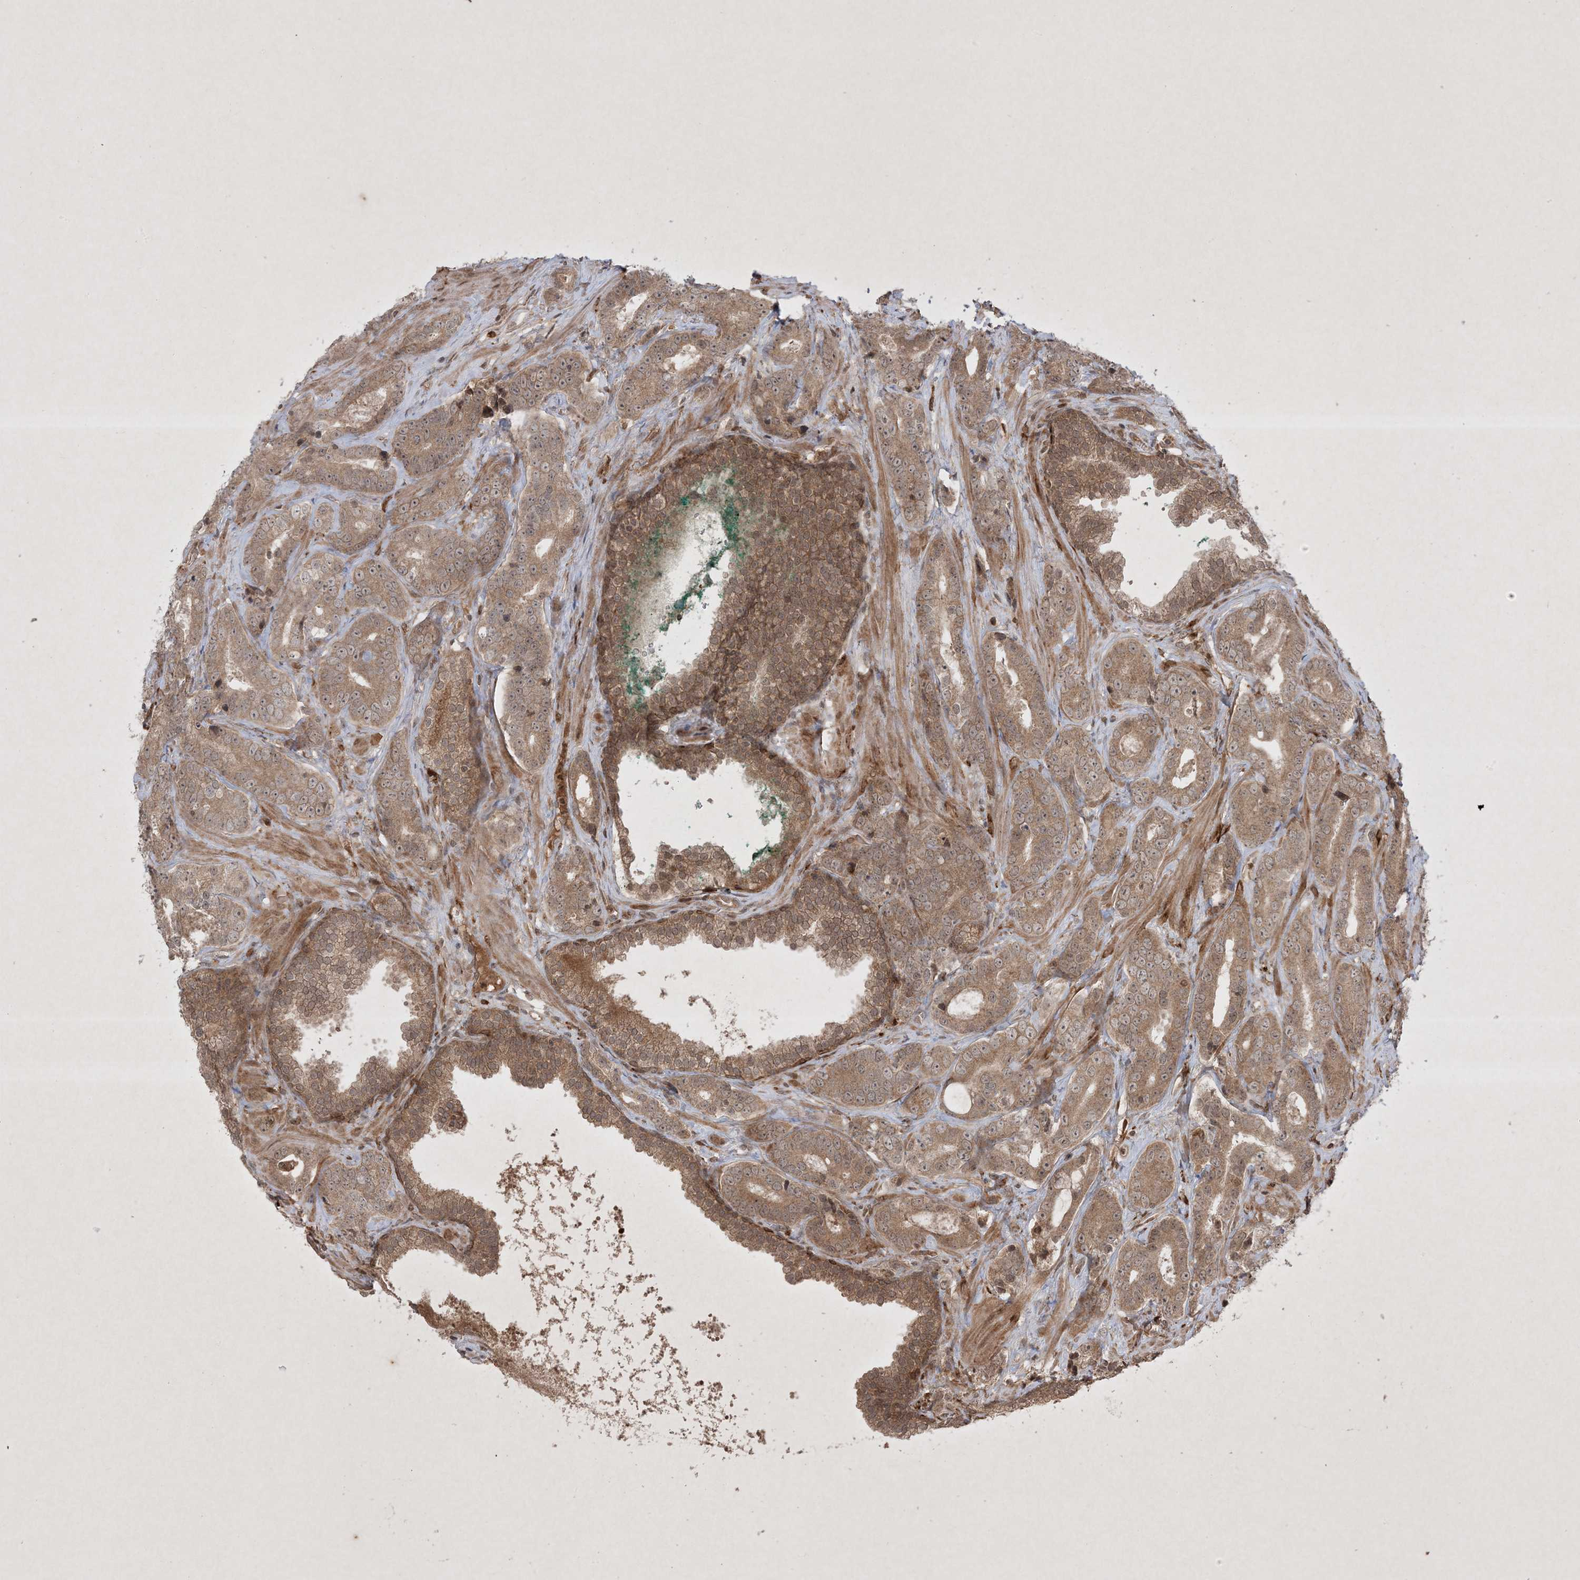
{"staining": {"intensity": "moderate", "quantity": ">75%", "location": "cytoplasmic/membranous,nuclear"}, "tissue": "prostate cancer", "cell_type": "Tumor cells", "image_type": "cancer", "snomed": [{"axis": "morphology", "description": "Adenocarcinoma, High grade"}, {"axis": "topography", "description": "Prostate"}], "caption": "Human prostate cancer (adenocarcinoma (high-grade)) stained for a protein (brown) demonstrates moderate cytoplasmic/membranous and nuclear positive staining in approximately >75% of tumor cells.", "gene": "PTK6", "patient": {"sex": "male", "age": 62}}